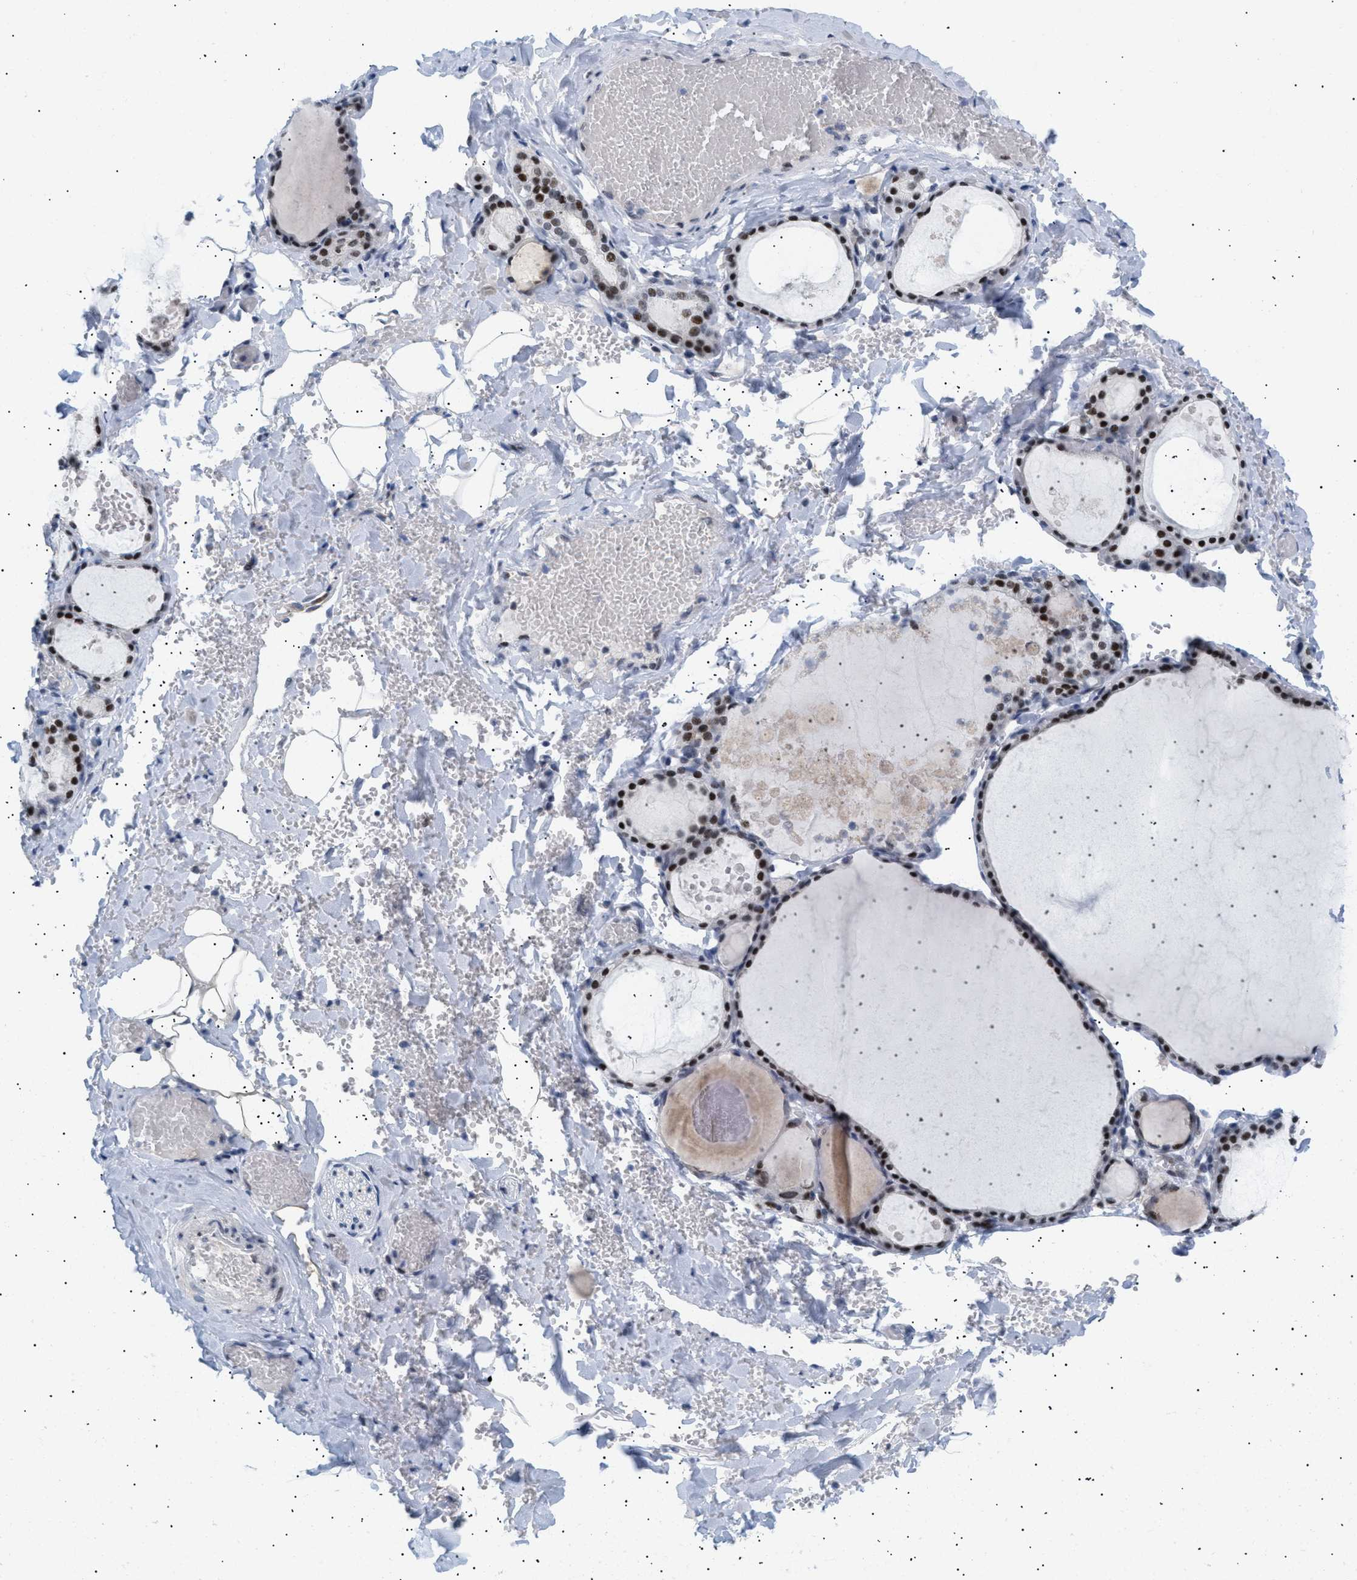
{"staining": {"intensity": "strong", "quantity": ">75%", "location": "nuclear"}, "tissue": "thyroid gland", "cell_type": "Glandular cells", "image_type": "normal", "snomed": [{"axis": "morphology", "description": "Normal tissue, NOS"}, {"axis": "topography", "description": "Thyroid gland"}], "caption": "Immunohistochemistry staining of benign thyroid gland, which exhibits high levels of strong nuclear staining in approximately >75% of glandular cells indicating strong nuclear protein positivity. The staining was performed using DAB (brown) for protein detection and nuclei were counterstained in hematoxylin (blue).", "gene": "PPARD", "patient": {"sex": "male", "age": 56}}